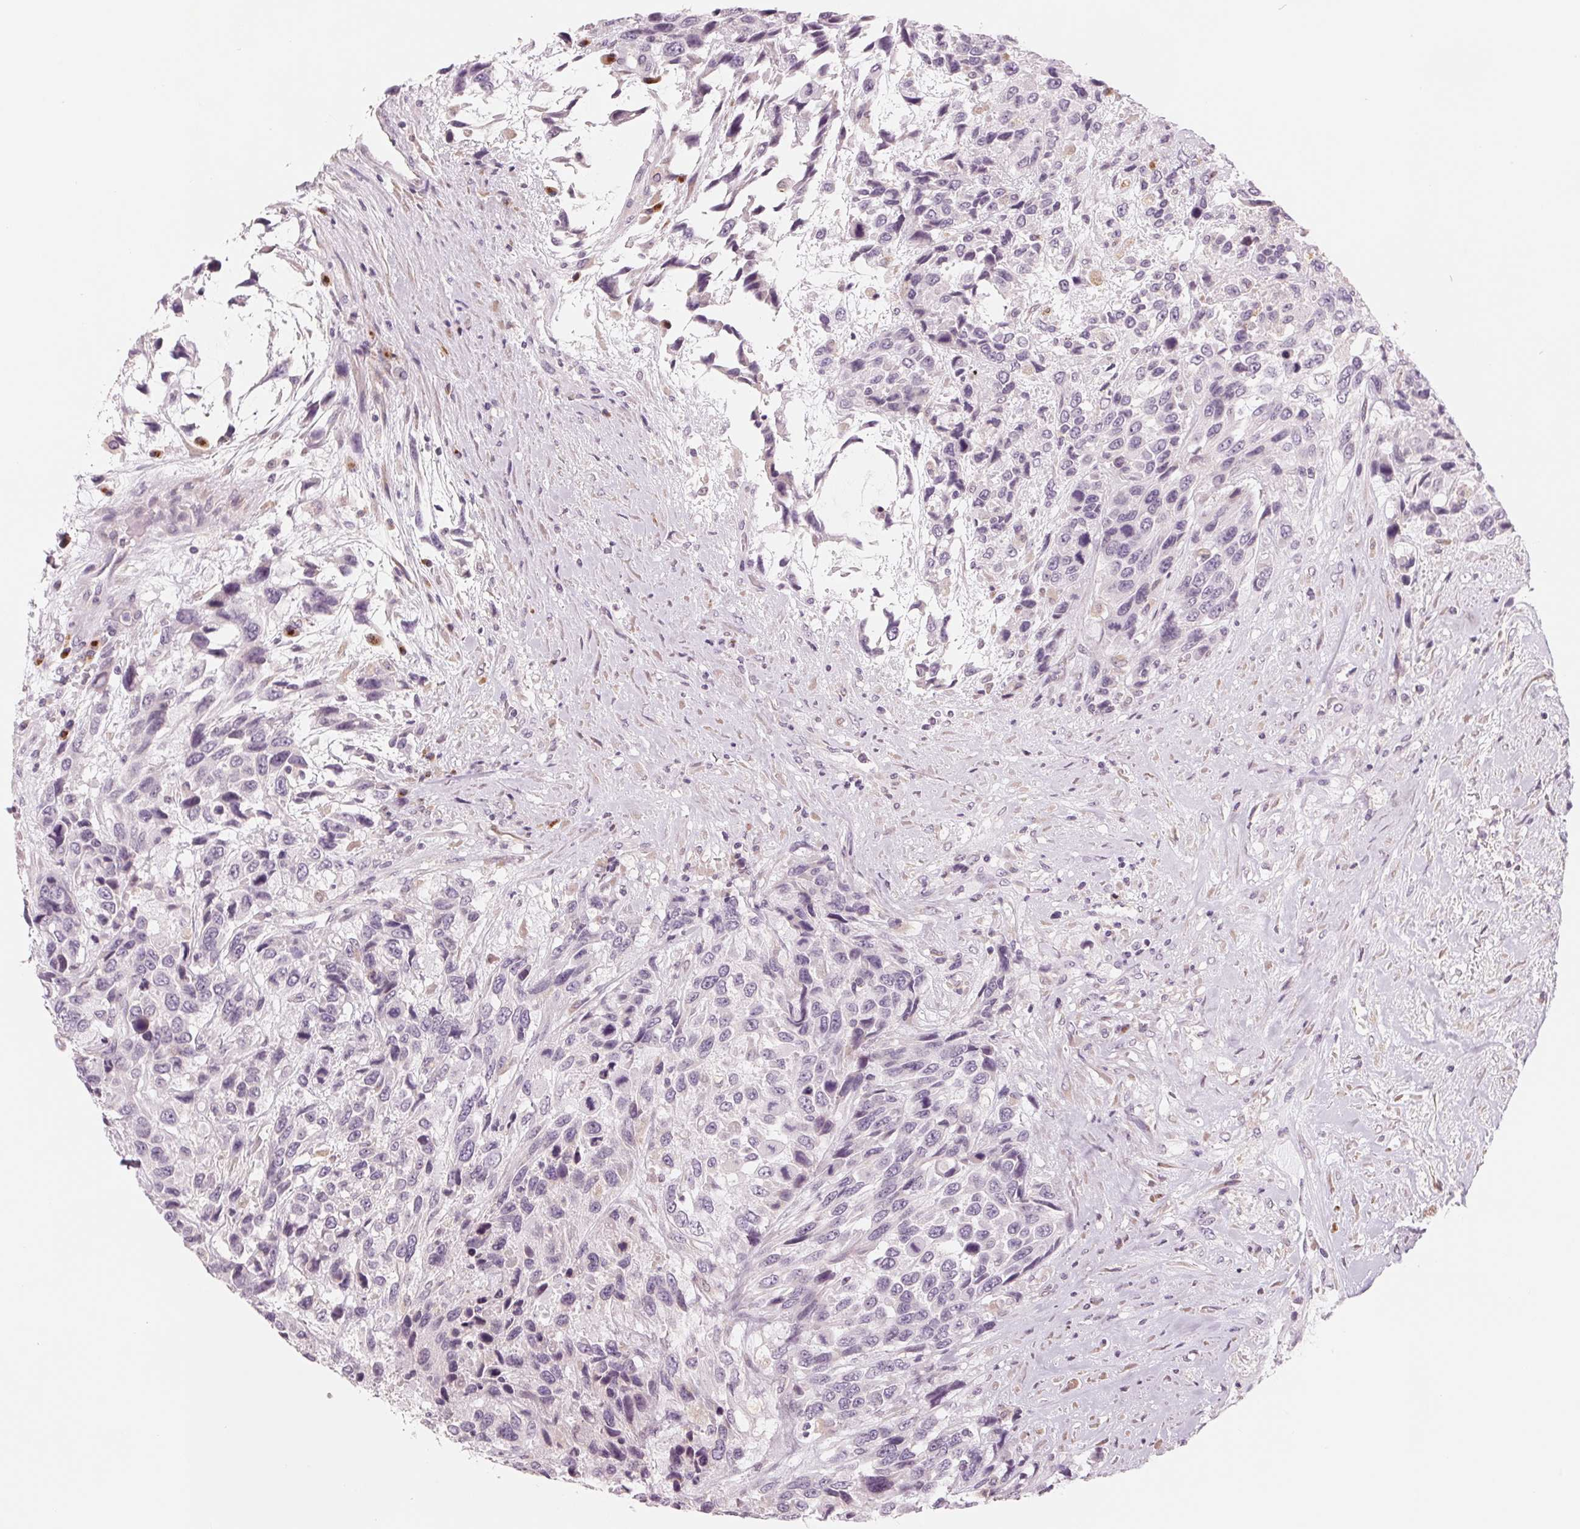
{"staining": {"intensity": "negative", "quantity": "none", "location": "none"}, "tissue": "urothelial cancer", "cell_type": "Tumor cells", "image_type": "cancer", "snomed": [{"axis": "morphology", "description": "Urothelial carcinoma, High grade"}, {"axis": "topography", "description": "Urinary bladder"}], "caption": "DAB (3,3'-diaminobenzidine) immunohistochemical staining of human urothelial carcinoma (high-grade) demonstrates no significant expression in tumor cells.", "gene": "IL9R", "patient": {"sex": "female", "age": 70}}